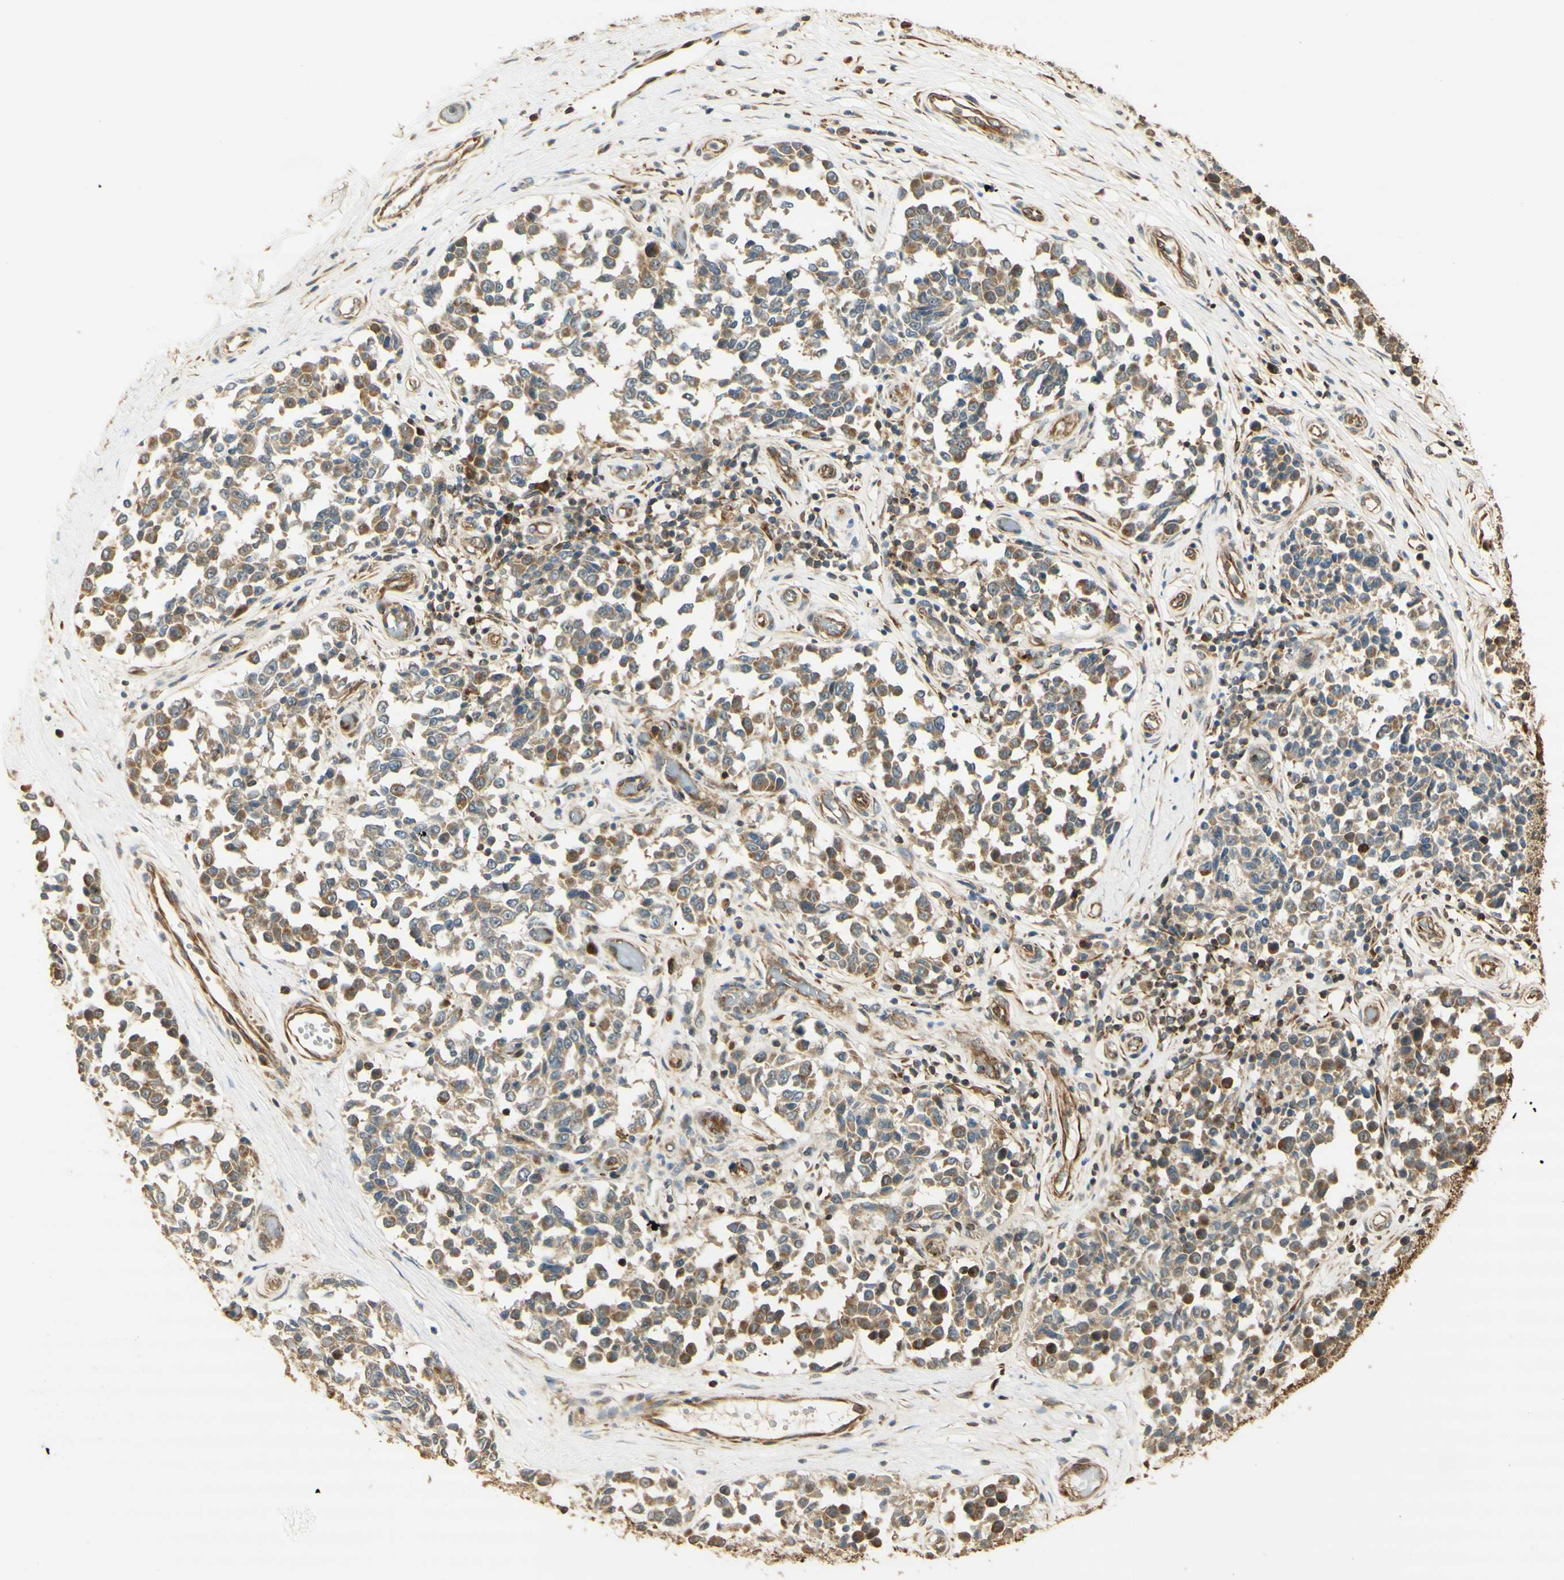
{"staining": {"intensity": "moderate", "quantity": ">75%", "location": "cytoplasmic/membranous"}, "tissue": "melanoma", "cell_type": "Tumor cells", "image_type": "cancer", "snomed": [{"axis": "morphology", "description": "Malignant melanoma, NOS"}, {"axis": "topography", "description": "Skin"}], "caption": "Human malignant melanoma stained for a protein (brown) demonstrates moderate cytoplasmic/membranous positive expression in about >75% of tumor cells.", "gene": "AGER", "patient": {"sex": "female", "age": 64}}